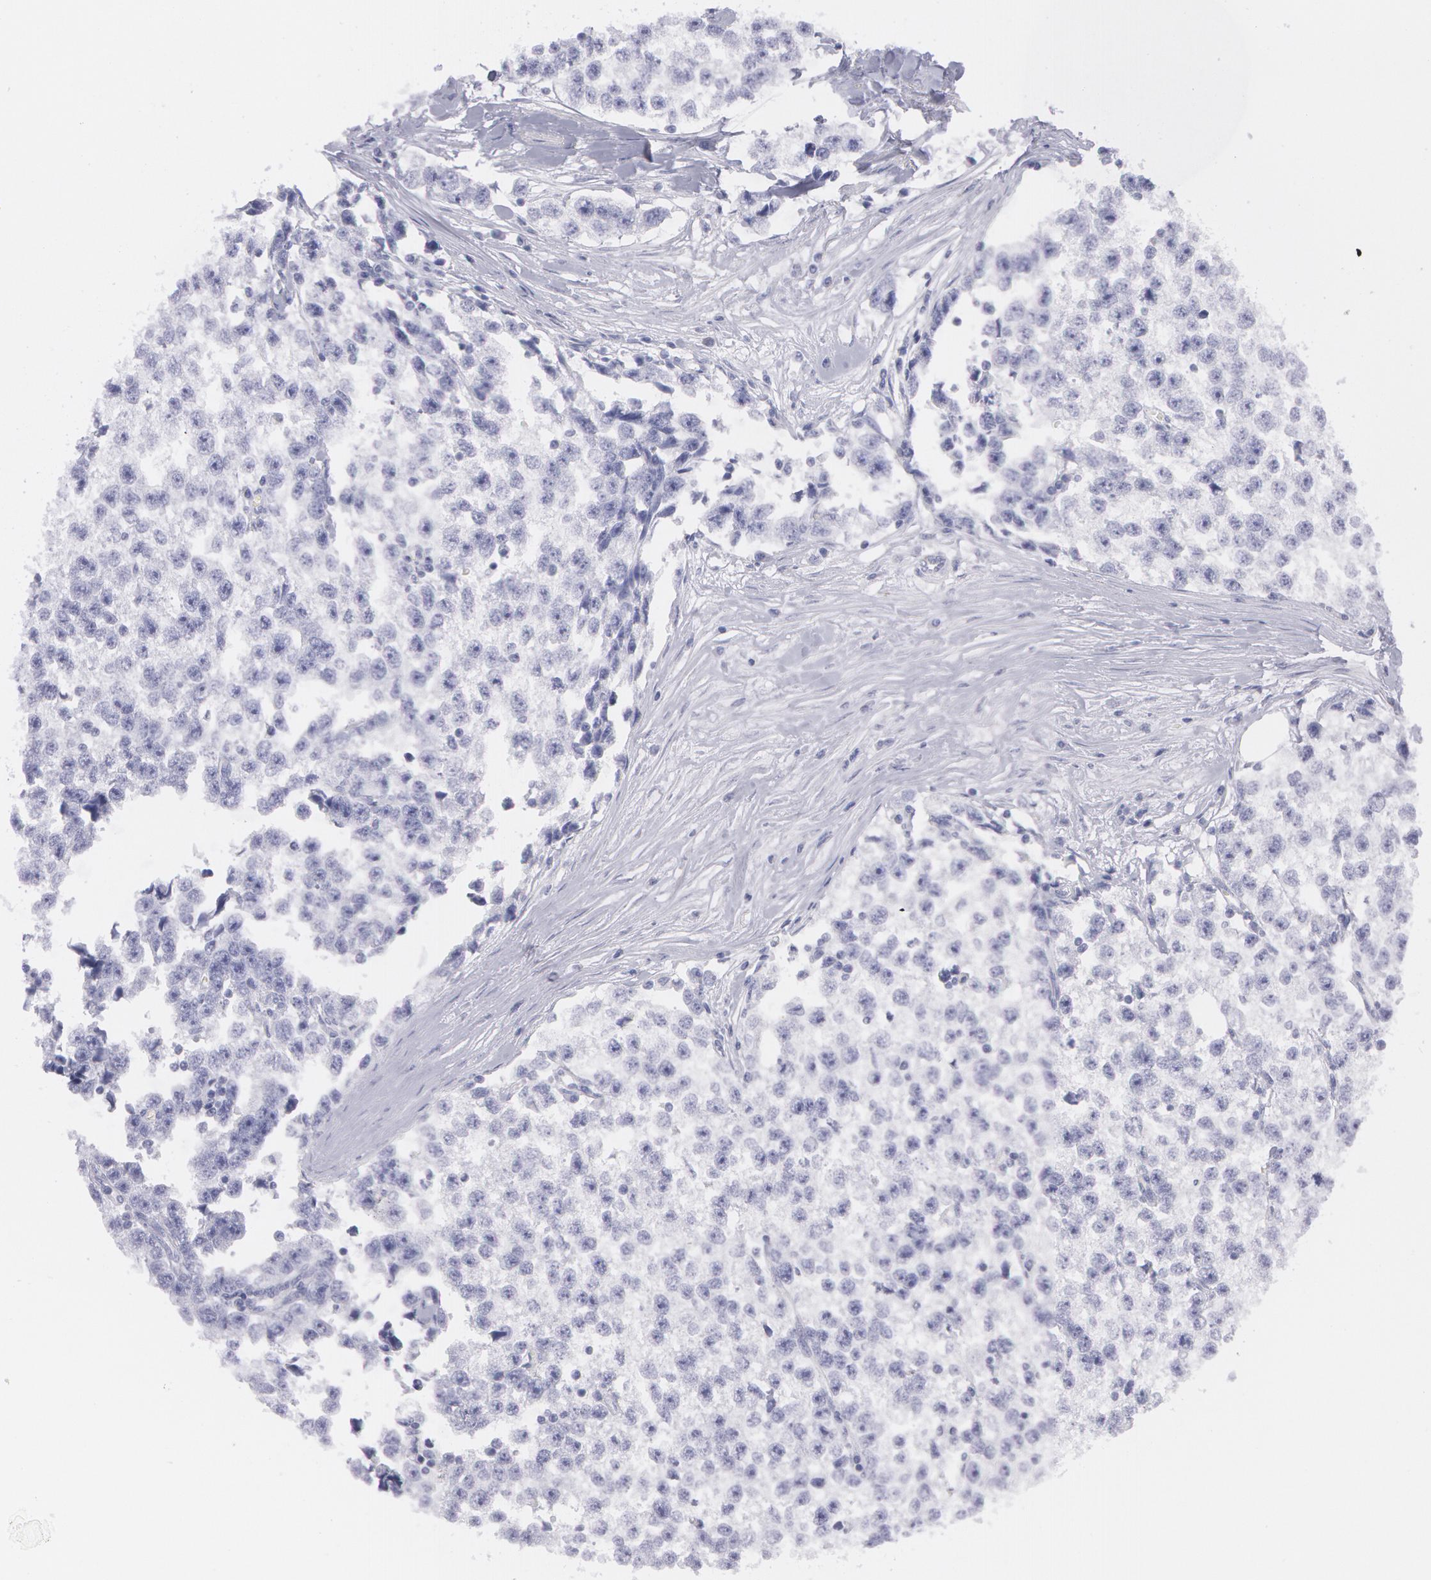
{"staining": {"intensity": "negative", "quantity": "none", "location": "none"}, "tissue": "testis cancer", "cell_type": "Tumor cells", "image_type": "cancer", "snomed": [{"axis": "morphology", "description": "Seminoma, NOS"}, {"axis": "morphology", "description": "Carcinoma, Embryonal, NOS"}, {"axis": "topography", "description": "Testis"}], "caption": "This is a photomicrograph of immunohistochemistry staining of seminoma (testis), which shows no expression in tumor cells.", "gene": "AMACR", "patient": {"sex": "male", "age": 30}}